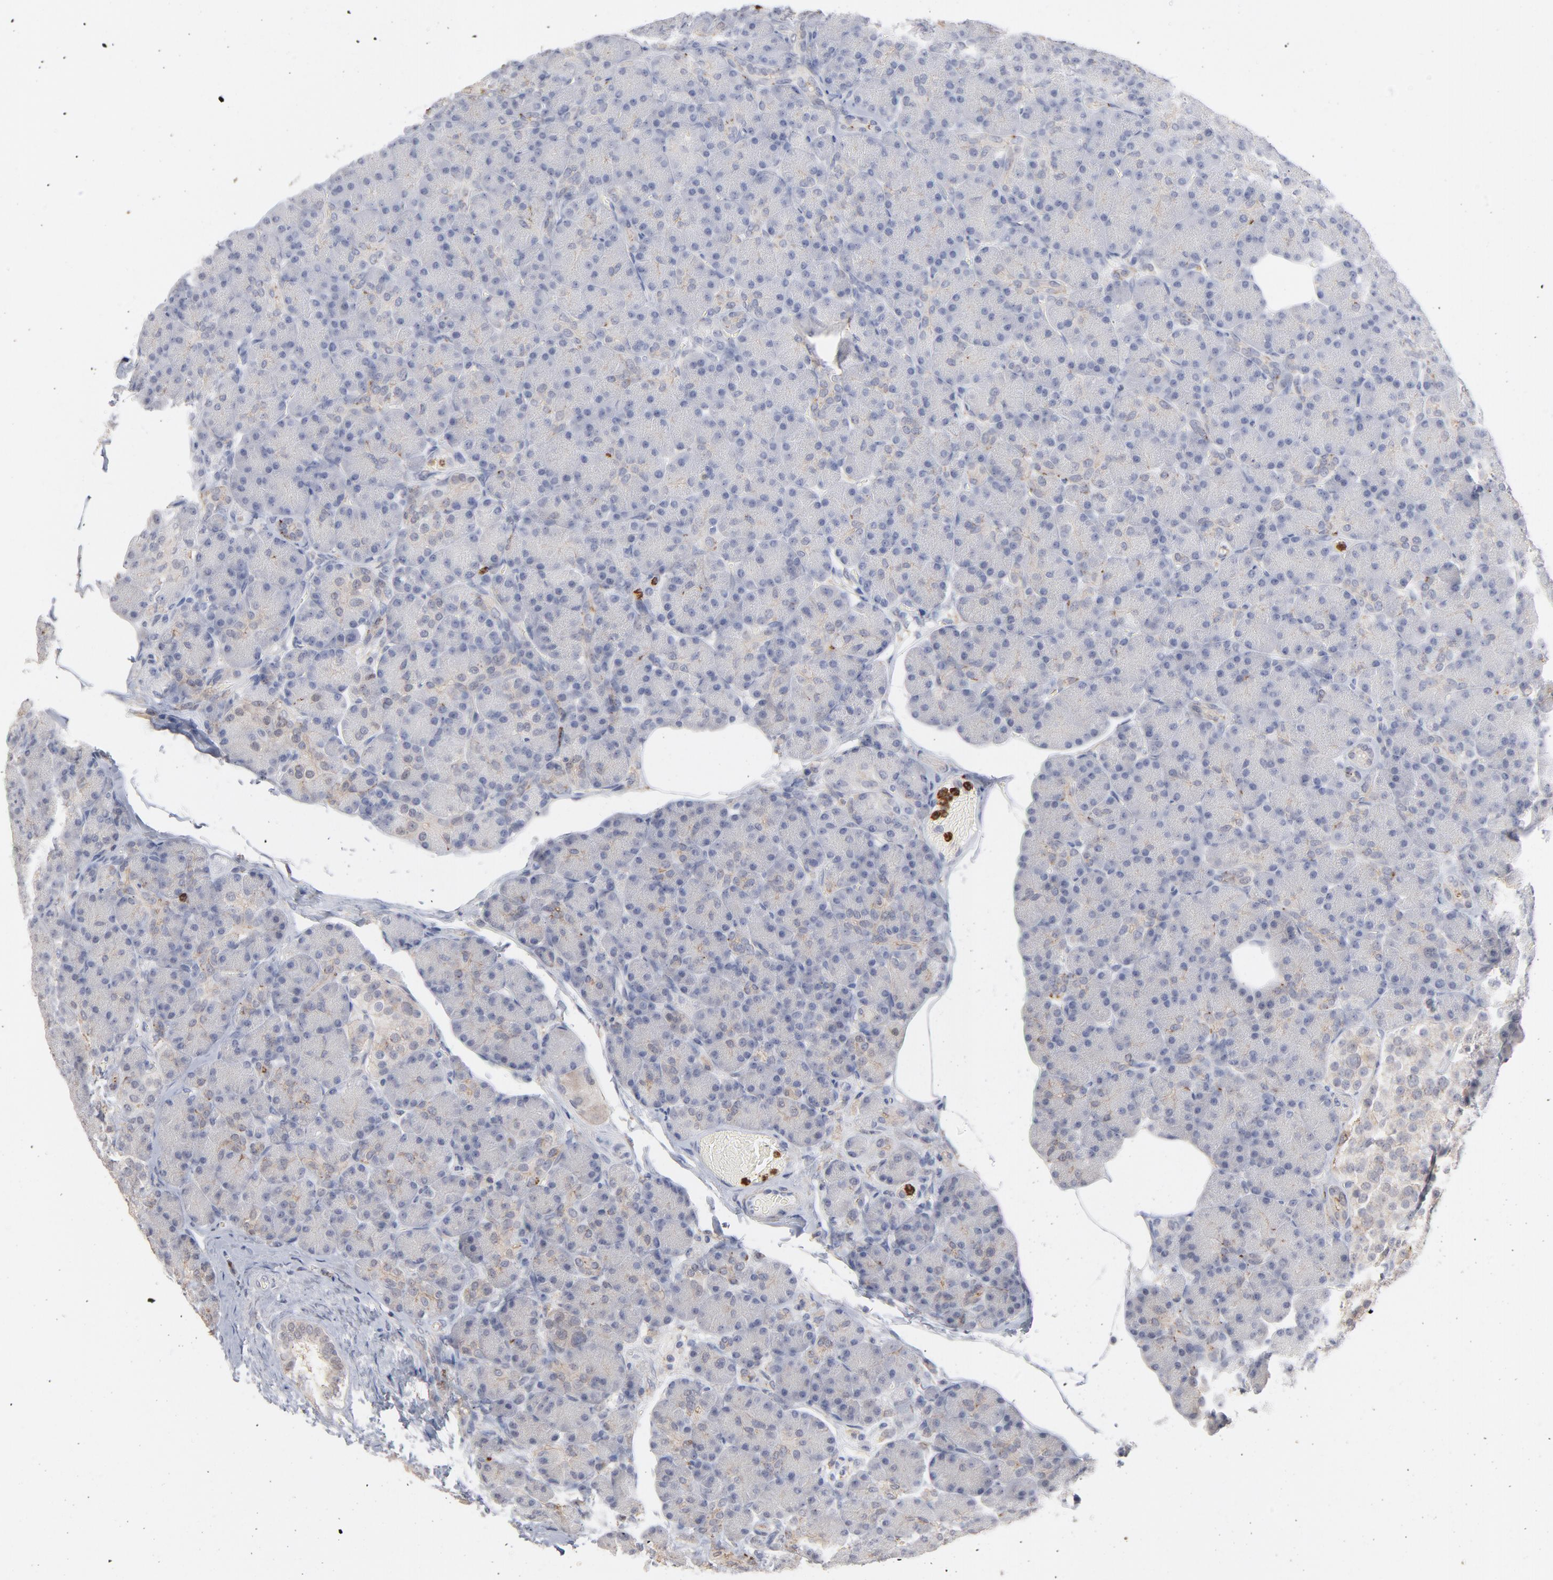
{"staining": {"intensity": "weak", "quantity": "<25%", "location": "cytoplasmic/membranous,nuclear"}, "tissue": "pancreas", "cell_type": "Exocrine glandular cells", "image_type": "normal", "snomed": [{"axis": "morphology", "description": "Normal tissue, NOS"}, {"axis": "topography", "description": "Pancreas"}], "caption": "The immunohistochemistry micrograph has no significant staining in exocrine glandular cells of pancreas. (Brightfield microscopy of DAB immunohistochemistry at high magnification).", "gene": "PNMA1", "patient": {"sex": "female", "age": 43}}